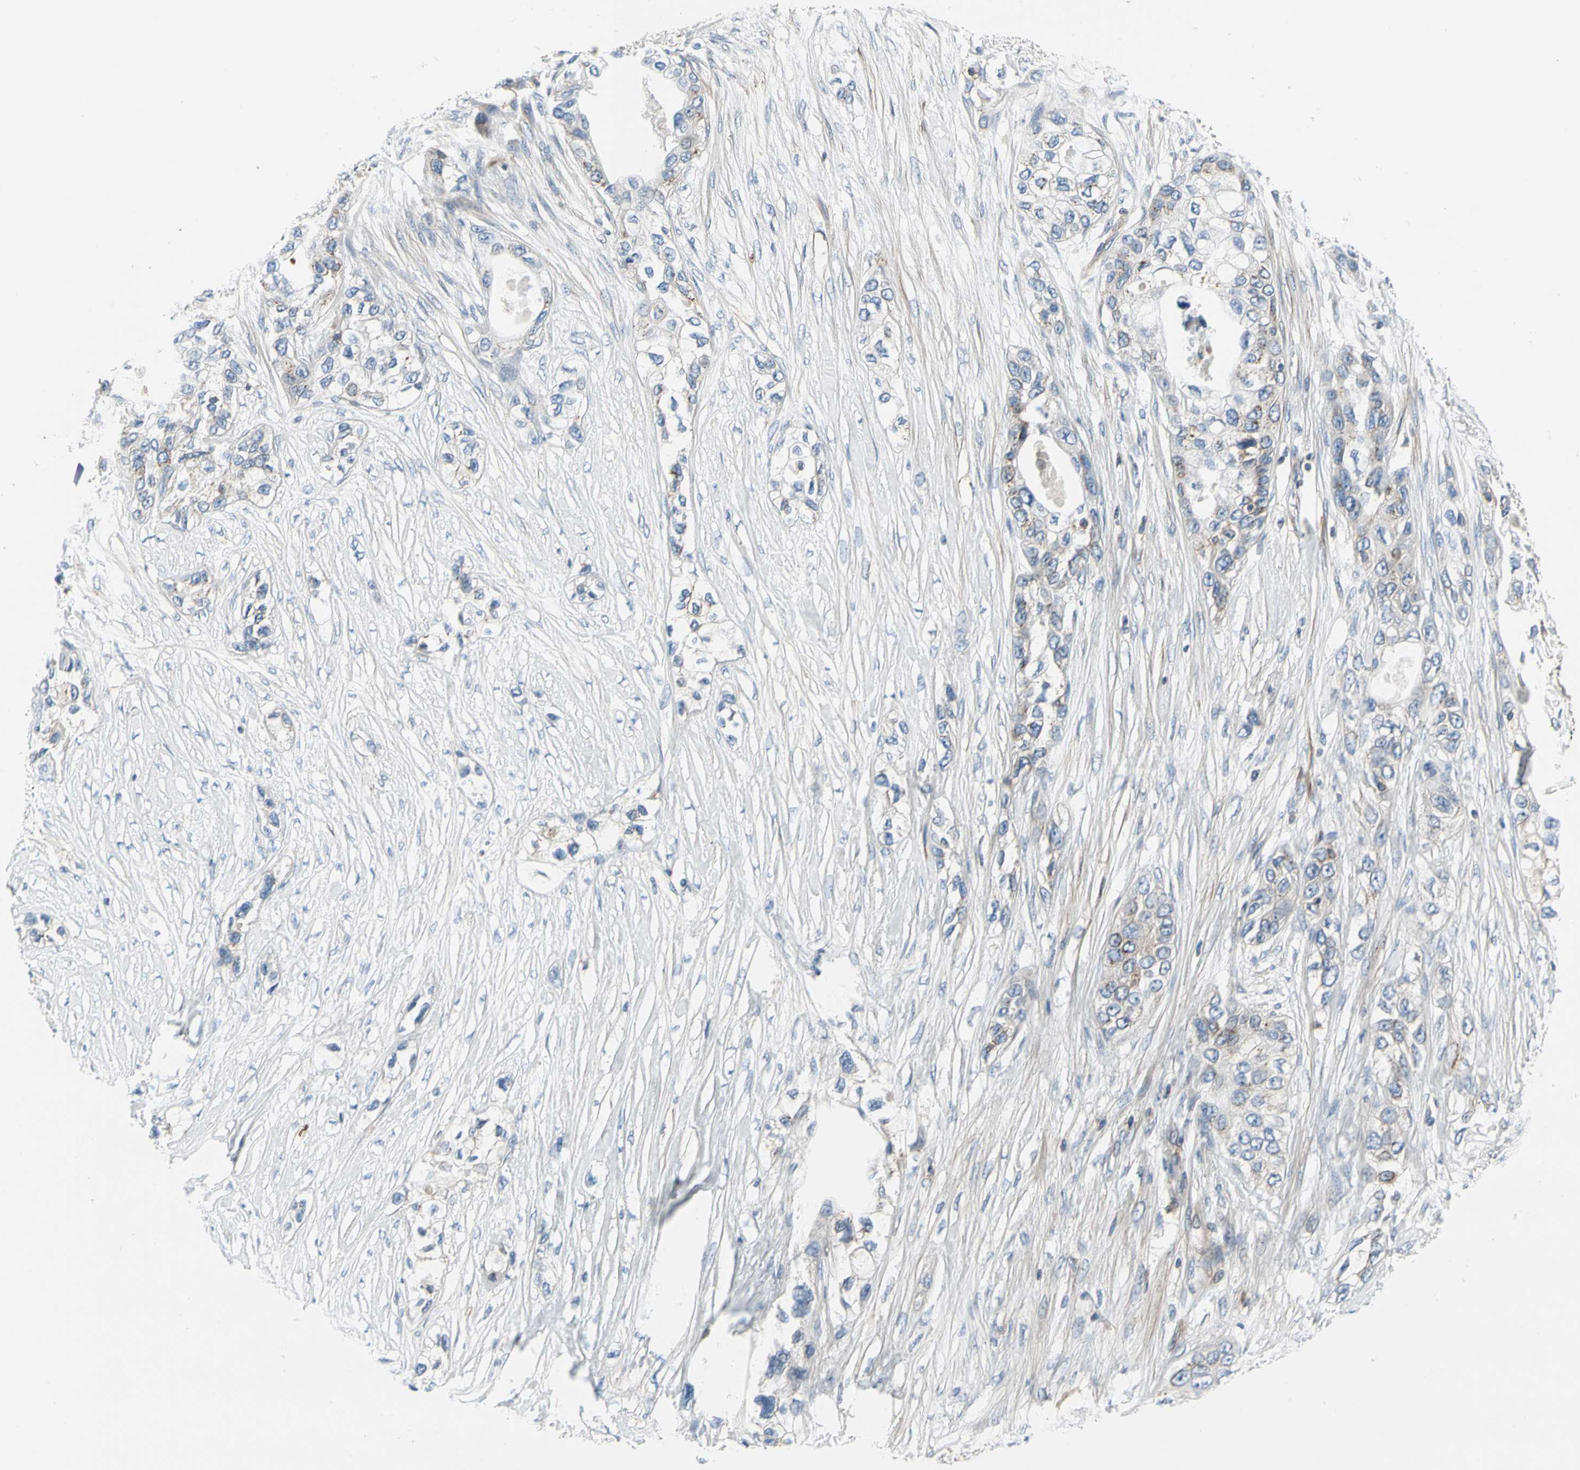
{"staining": {"intensity": "negative", "quantity": "none", "location": "none"}, "tissue": "pancreatic cancer", "cell_type": "Tumor cells", "image_type": "cancer", "snomed": [{"axis": "morphology", "description": "Adenocarcinoma, NOS"}, {"axis": "topography", "description": "Pancreas"}], "caption": "Micrograph shows no protein staining in tumor cells of adenocarcinoma (pancreatic) tissue.", "gene": "CLEC2B", "patient": {"sex": "female", "age": 70}}